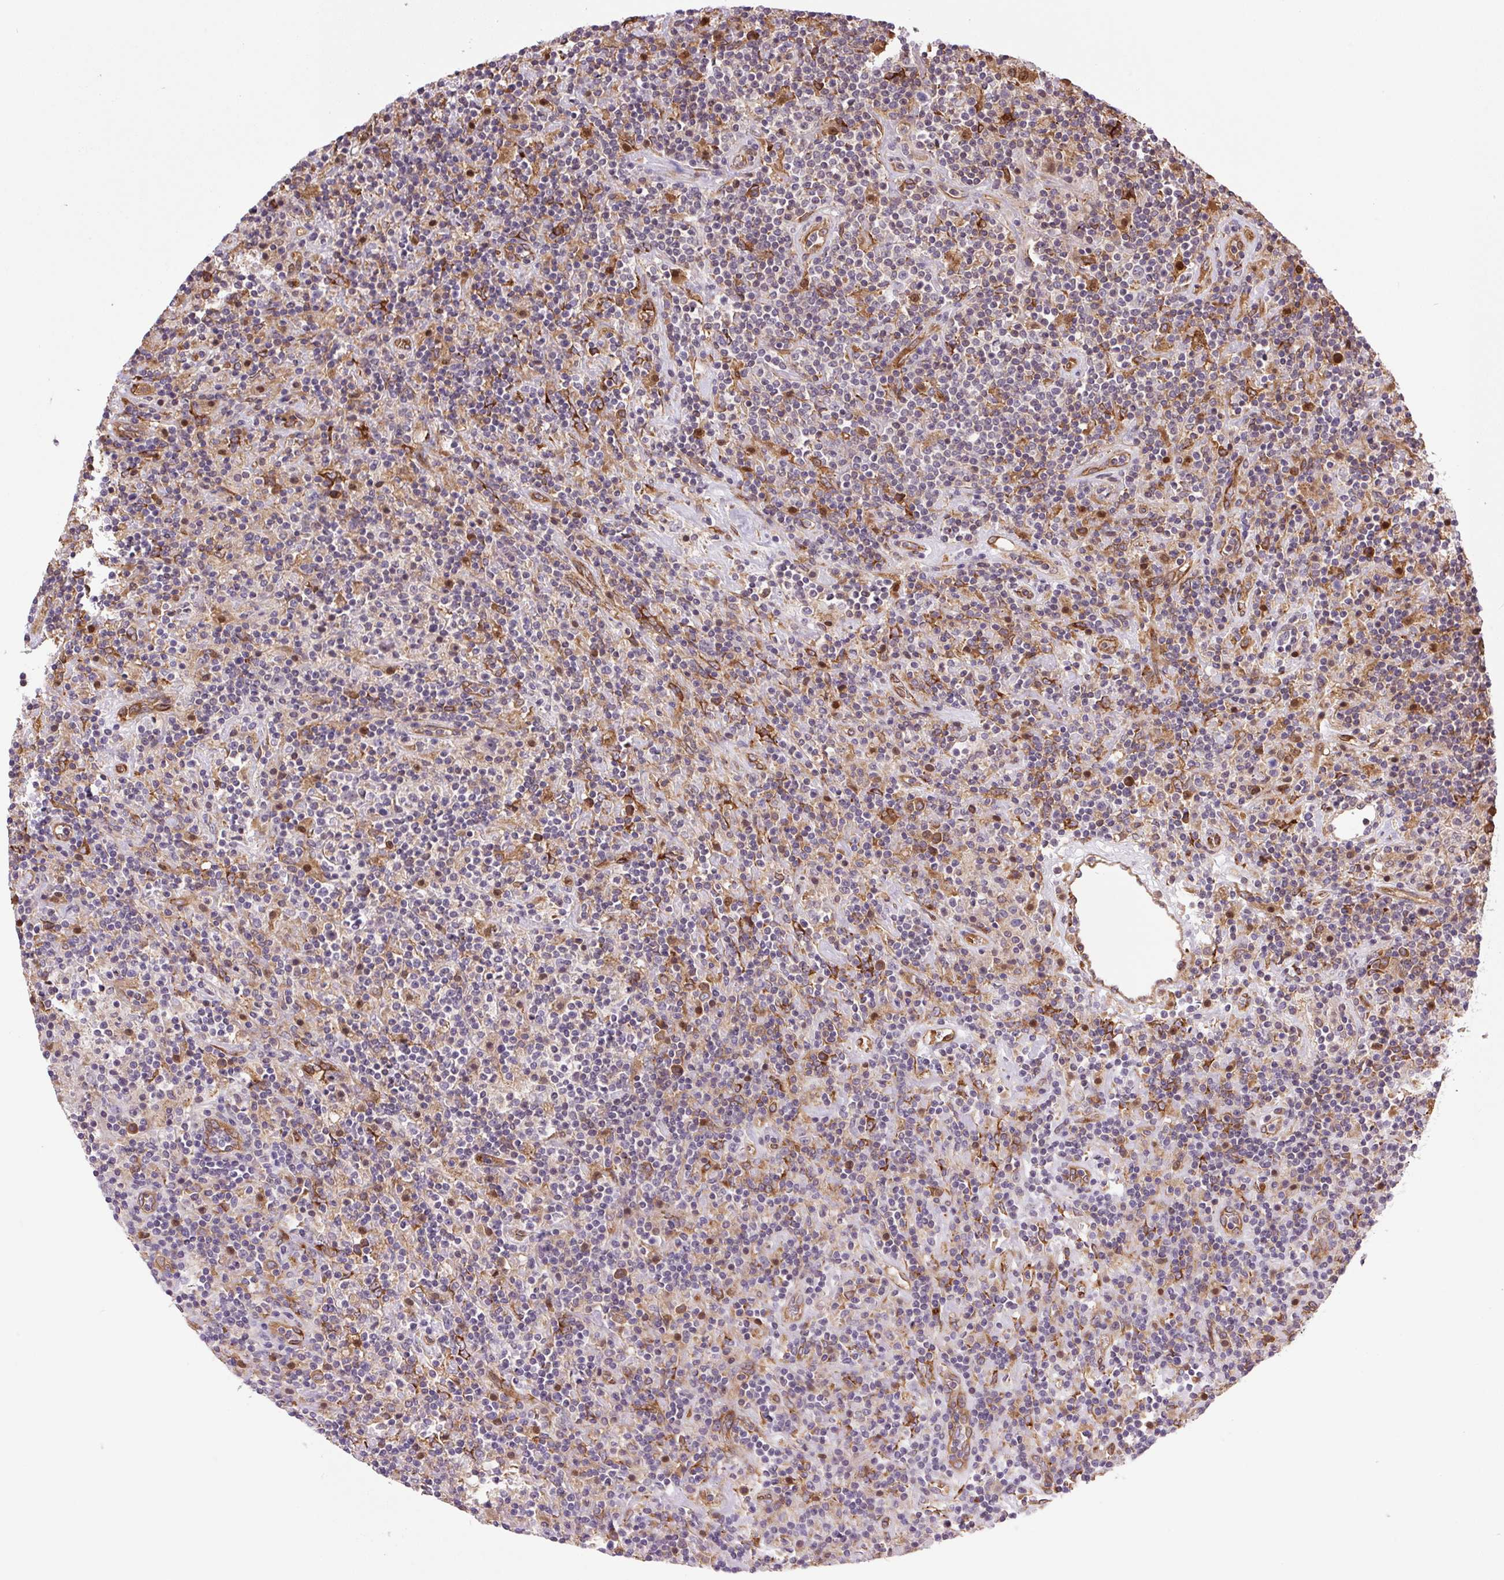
{"staining": {"intensity": "negative", "quantity": "none", "location": "none"}, "tissue": "lymphoma", "cell_type": "Tumor cells", "image_type": "cancer", "snomed": [{"axis": "morphology", "description": "Hodgkin's disease, NOS"}, {"axis": "topography", "description": "Lymph node"}], "caption": "Lymphoma stained for a protein using immunohistochemistry shows no staining tumor cells.", "gene": "SEPTIN10", "patient": {"sex": "male", "age": 70}}